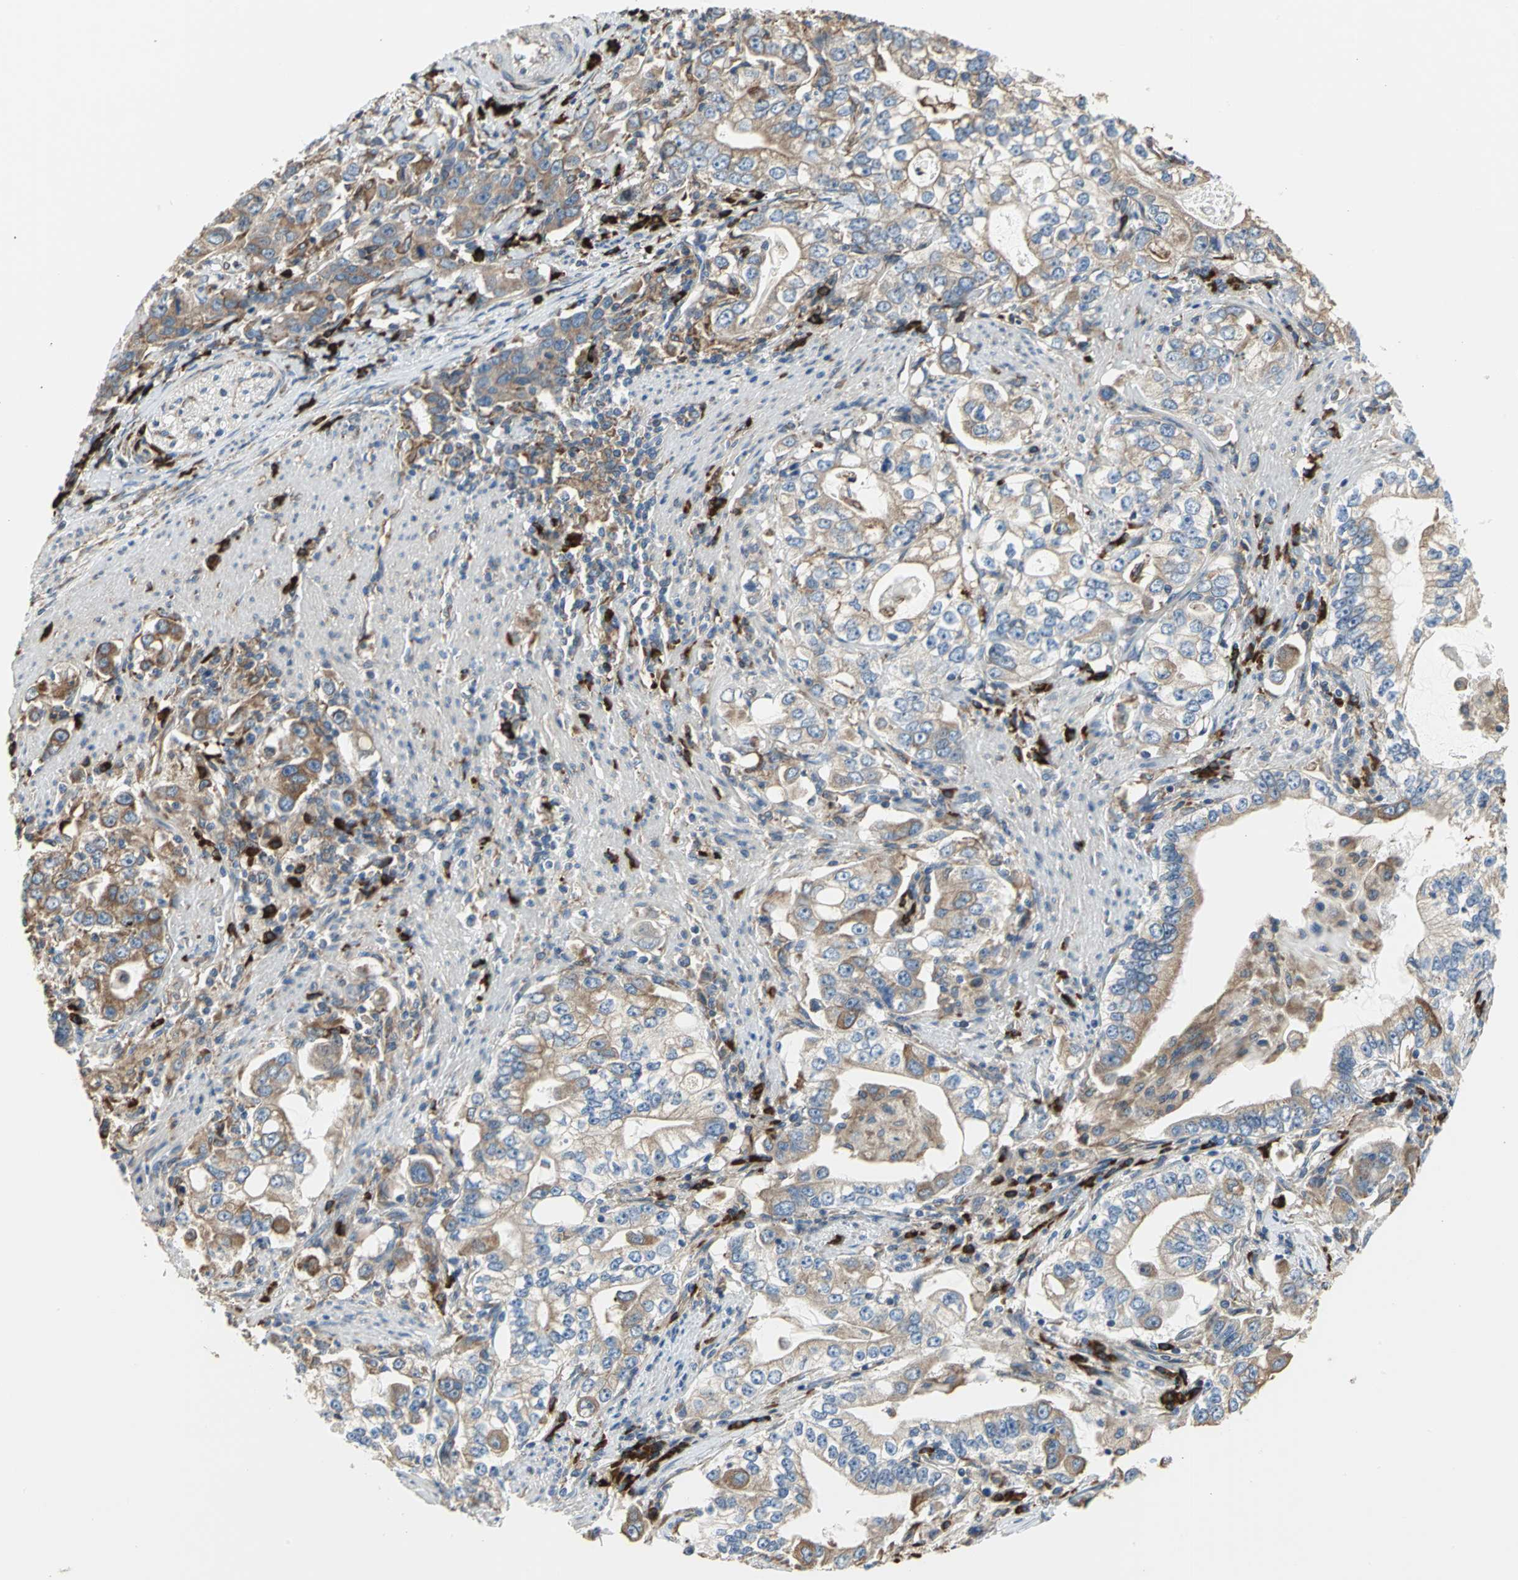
{"staining": {"intensity": "moderate", "quantity": ">75%", "location": "cytoplasmic/membranous"}, "tissue": "stomach cancer", "cell_type": "Tumor cells", "image_type": "cancer", "snomed": [{"axis": "morphology", "description": "Adenocarcinoma, NOS"}, {"axis": "topography", "description": "Stomach, lower"}], "caption": "The immunohistochemical stain highlights moderate cytoplasmic/membranous staining in tumor cells of adenocarcinoma (stomach) tissue.", "gene": "SDF2L1", "patient": {"sex": "female", "age": 72}}